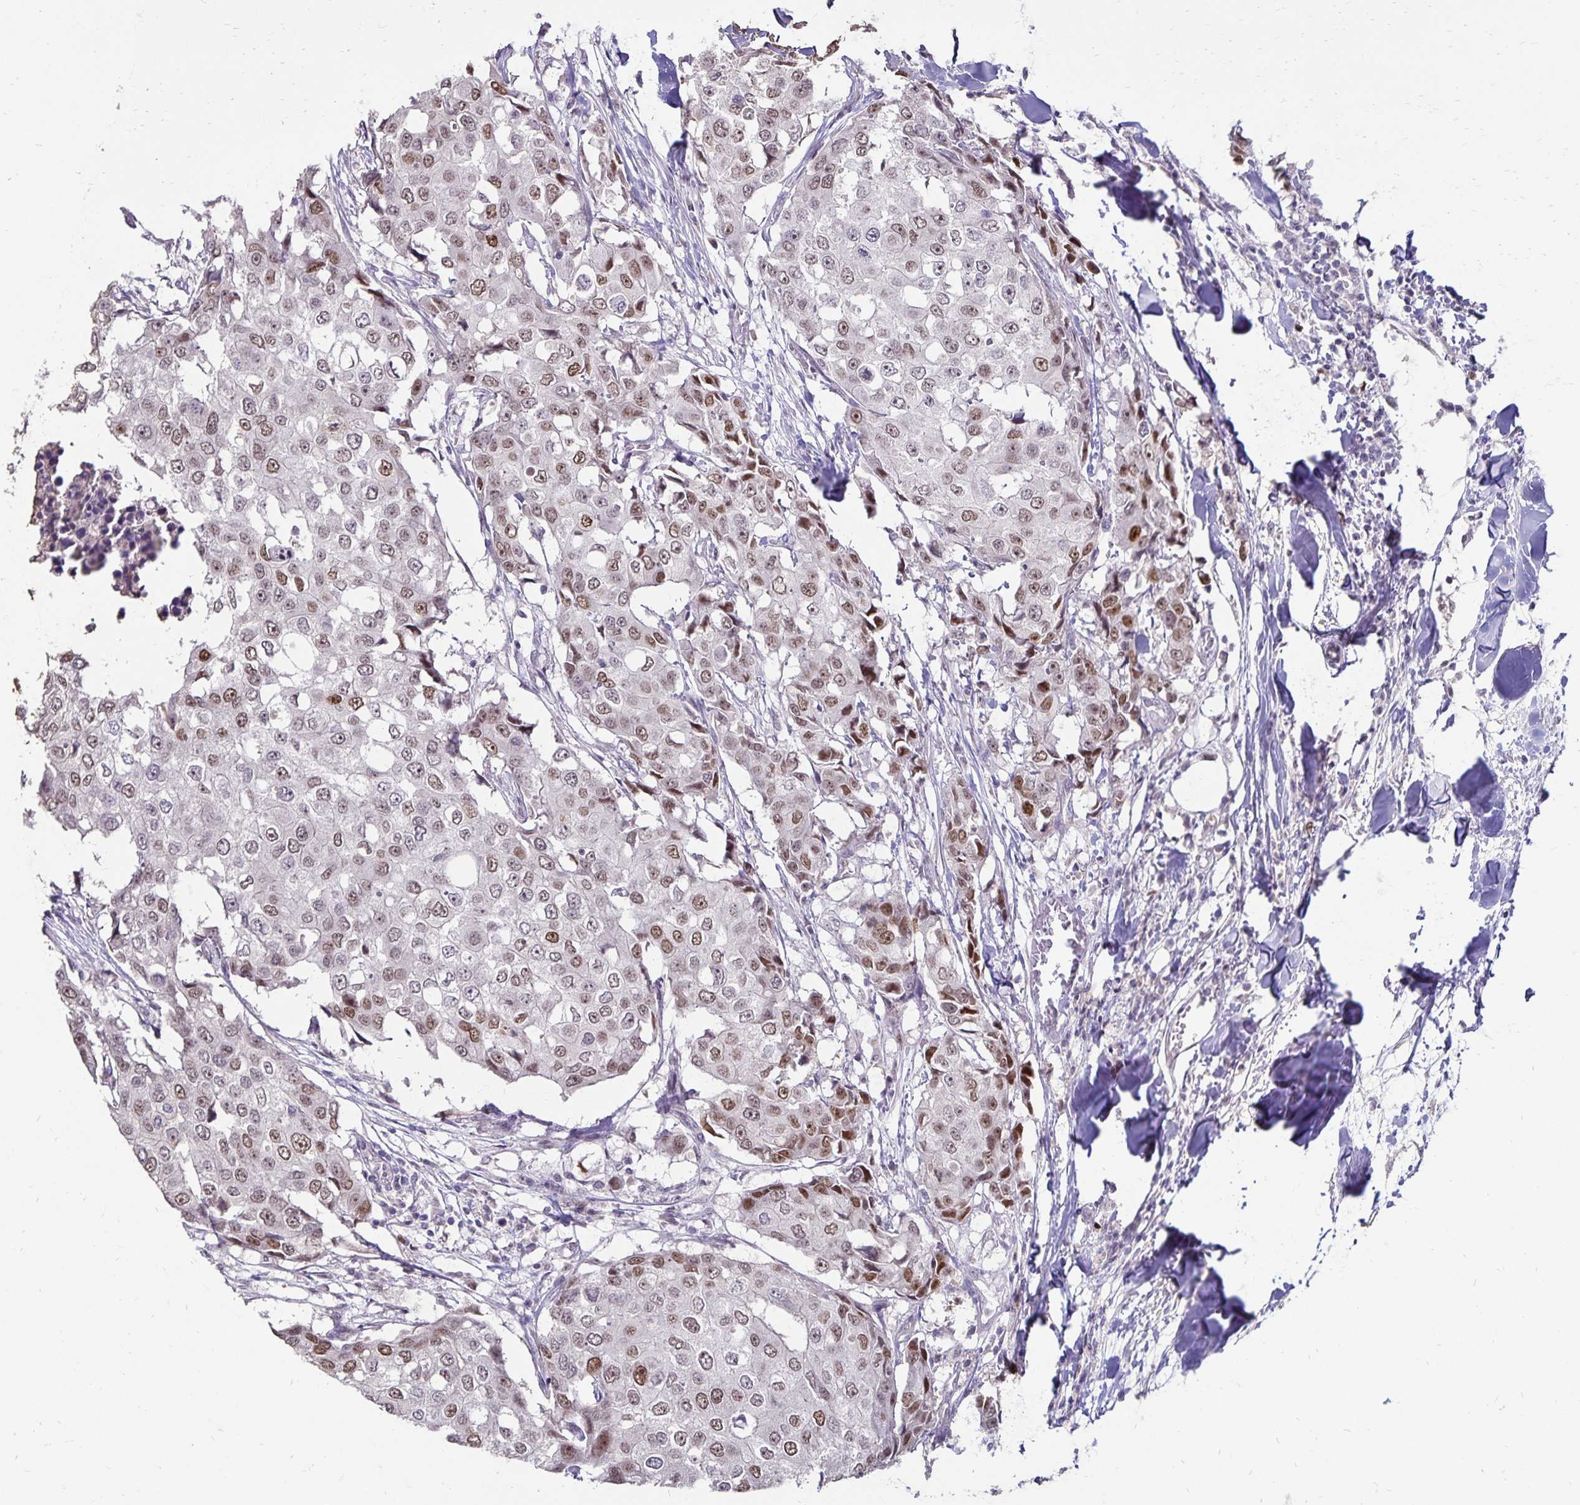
{"staining": {"intensity": "moderate", "quantity": ">75%", "location": "nuclear"}, "tissue": "breast cancer", "cell_type": "Tumor cells", "image_type": "cancer", "snomed": [{"axis": "morphology", "description": "Duct carcinoma"}, {"axis": "topography", "description": "Breast"}], "caption": "Brown immunohistochemical staining in human breast infiltrating ductal carcinoma exhibits moderate nuclear positivity in about >75% of tumor cells.", "gene": "POLB", "patient": {"sex": "female", "age": 27}}